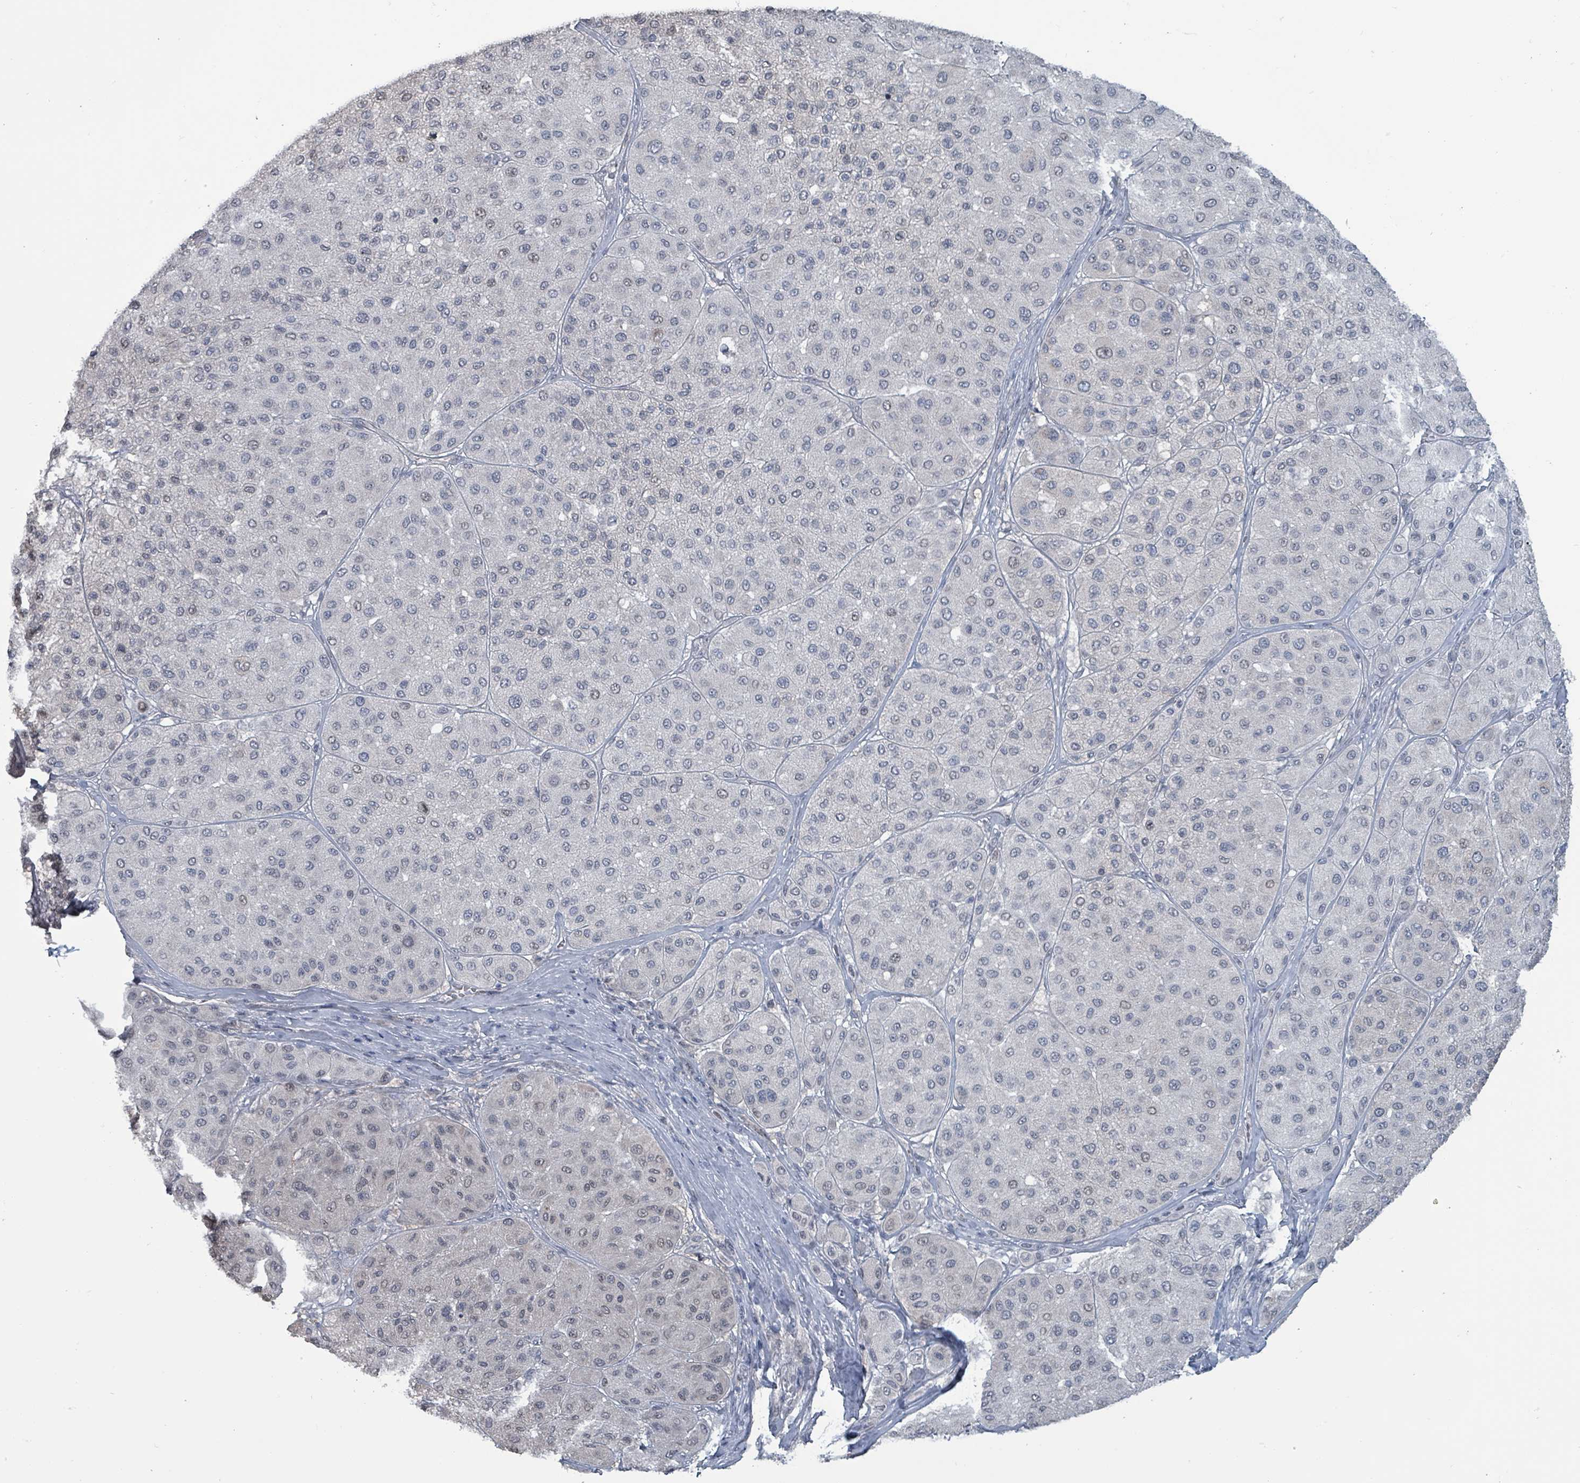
{"staining": {"intensity": "negative", "quantity": "none", "location": "none"}, "tissue": "melanoma", "cell_type": "Tumor cells", "image_type": "cancer", "snomed": [{"axis": "morphology", "description": "Malignant melanoma, Metastatic site"}, {"axis": "topography", "description": "Smooth muscle"}], "caption": "High power microscopy histopathology image of an immunohistochemistry photomicrograph of malignant melanoma (metastatic site), revealing no significant staining in tumor cells.", "gene": "BIVM", "patient": {"sex": "male", "age": 41}}